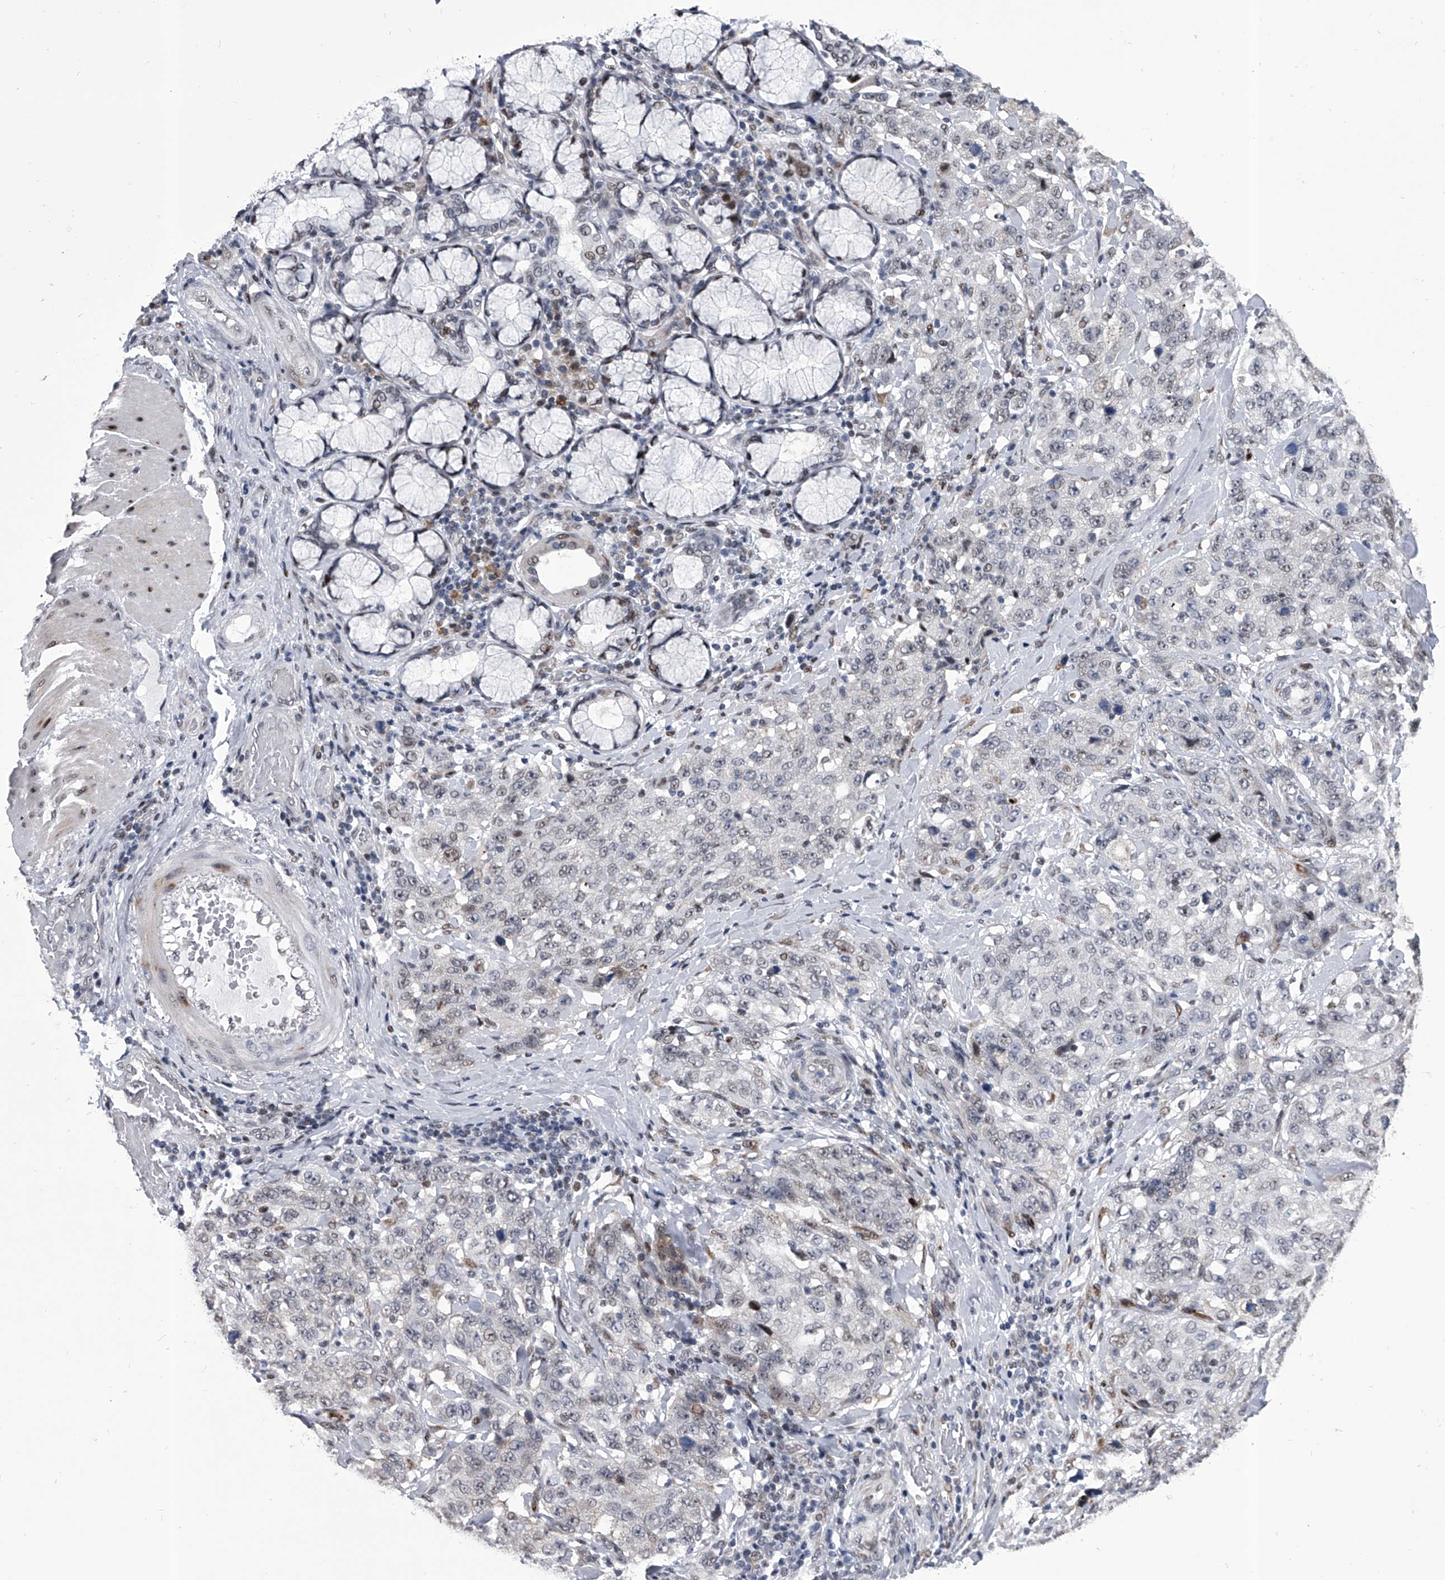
{"staining": {"intensity": "weak", "quantity": "<25%", "location": "nuclear"}, "tissue": "stomach cancer", "cell_type": "Tumor cells", "image_type": "cancer", "snomed": [{"axis": "morphology", "description": "Adenocarcinoma, NOS"}, {"axis": "topography", "description": "Stomach"}], "caption": "A histopathology image of adenocarcinoma (stomach) stained for a protein exhibits no brown staining in tumor cells. The staining is performed using DAB (3,3'-diaminobenzidine) brown chromogen with nuclei counter-stained in using hematoxylin.", "gene": "CMTR1", "patient": {"sex": "male", "age": 48}}